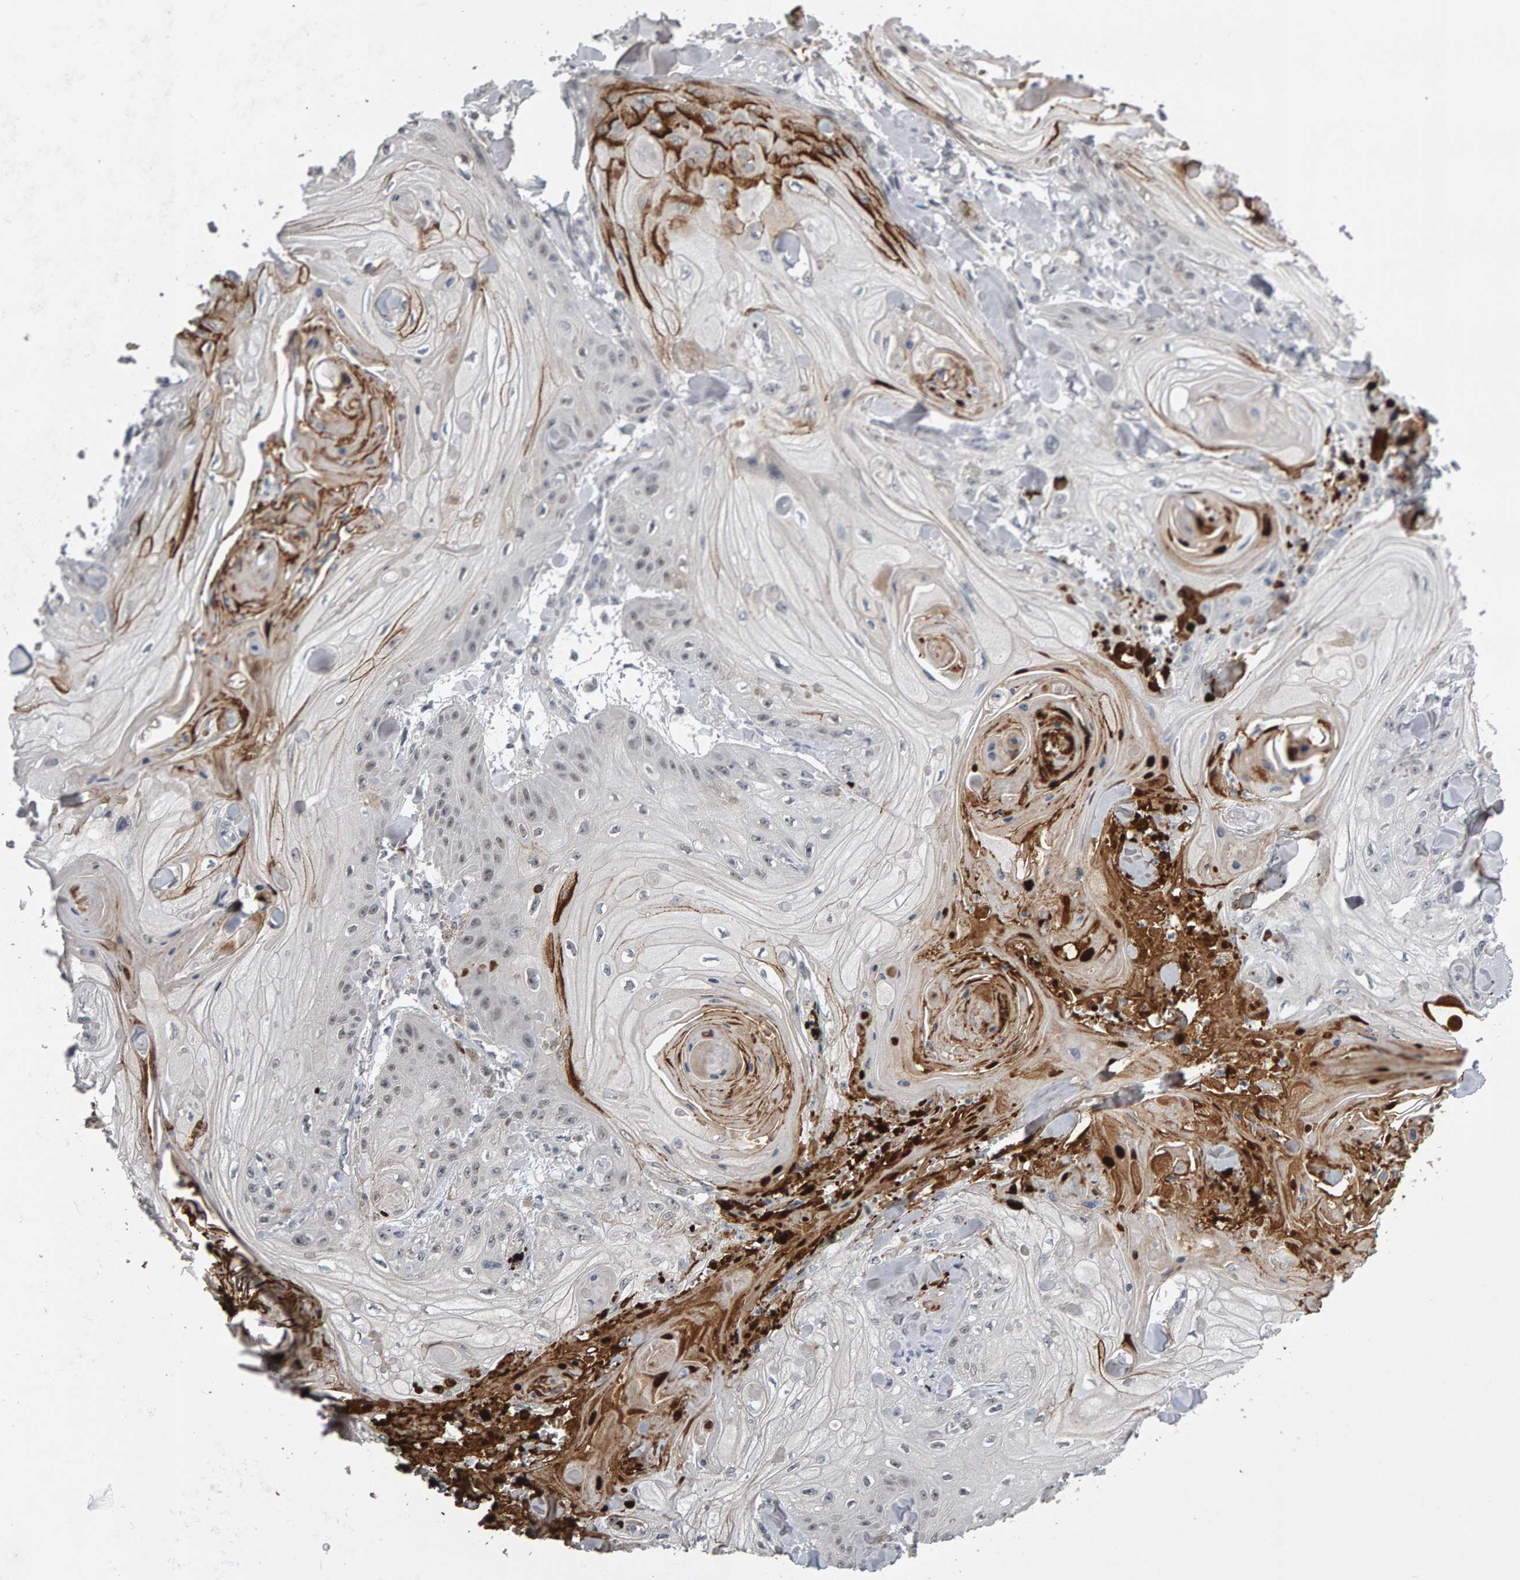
{"staining": {"intensity": "moderate", "quantity": "25%-75%", "location": "cytoplasmic/membranous,nuclear"}, "tissue": "skin cancer", "cell_type": "Tumor cells", "image_type": "cancer", "snomed": [{"axis": "morphology", "description": "Squamous cell carcinoma, NOS"}, {"axis": "topography", "description": "Skin"}], "caption": "The micrograph exhibits immunohistochemical staining of skin squamous cell carcinoma. There is moderate cytoplasmic/membranous and nuclear positivity is present in approximately 25%-75% of tumor cells.", "gene": "IPO8", "patient": {"sex": "male", "age": 74}}